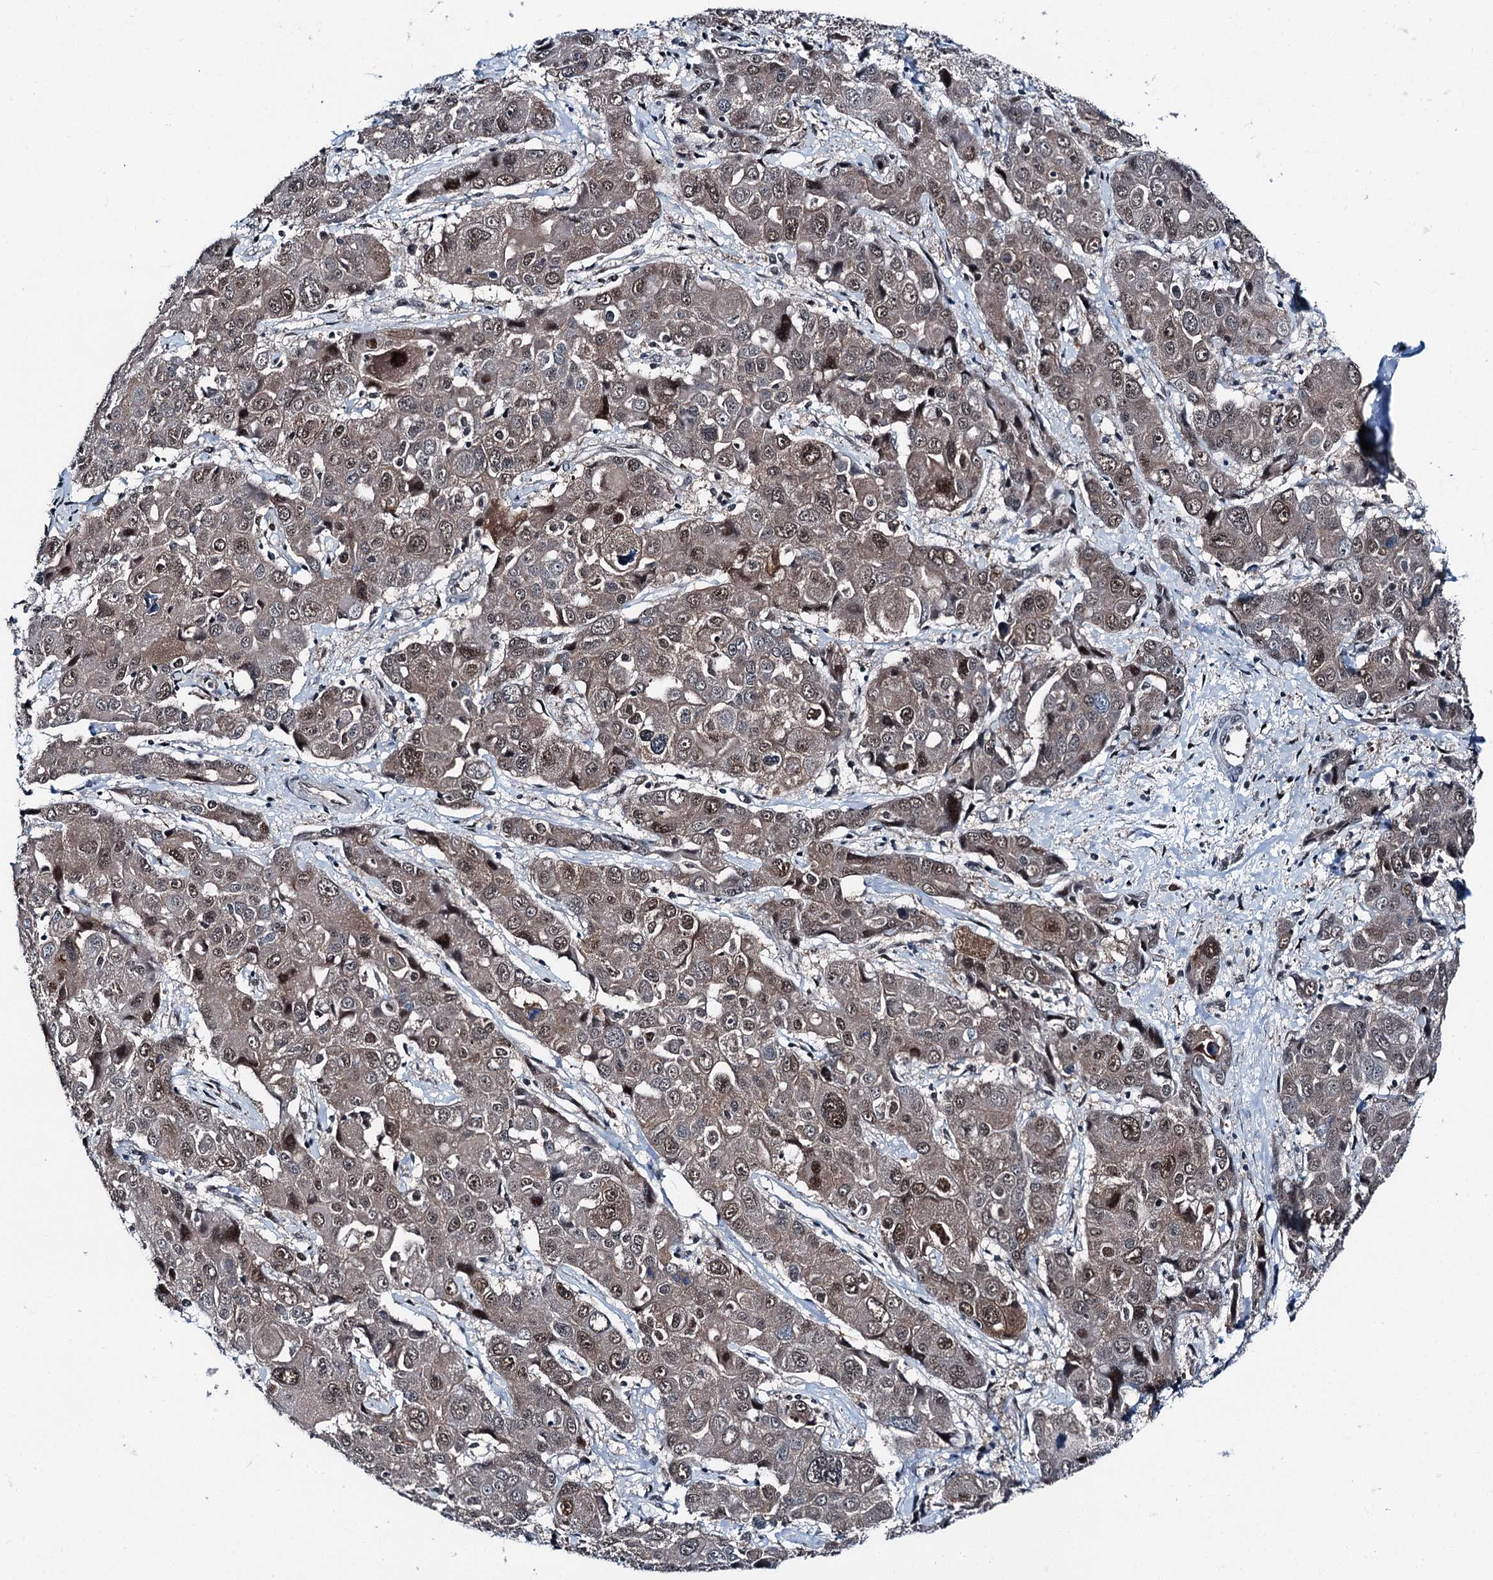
{"staining": {"intensity": "moderate", "quantity": ">75%", "location": "nuclear"}, "tissue": "liver cancer", "cell_type": "Tumor cells", "image_type": "cancer", "snomed": [{"axis": "morphology", "description": "Cholangiocarcinoma"}, {"axis": "topography", "description": "Liver"}], "caption": "A brown stain labels moderate nuclear positivity of a protein in liver cancer tumor cells.", "gene": "PSMD13", "patient": {"sex": "male", "age": 67}}